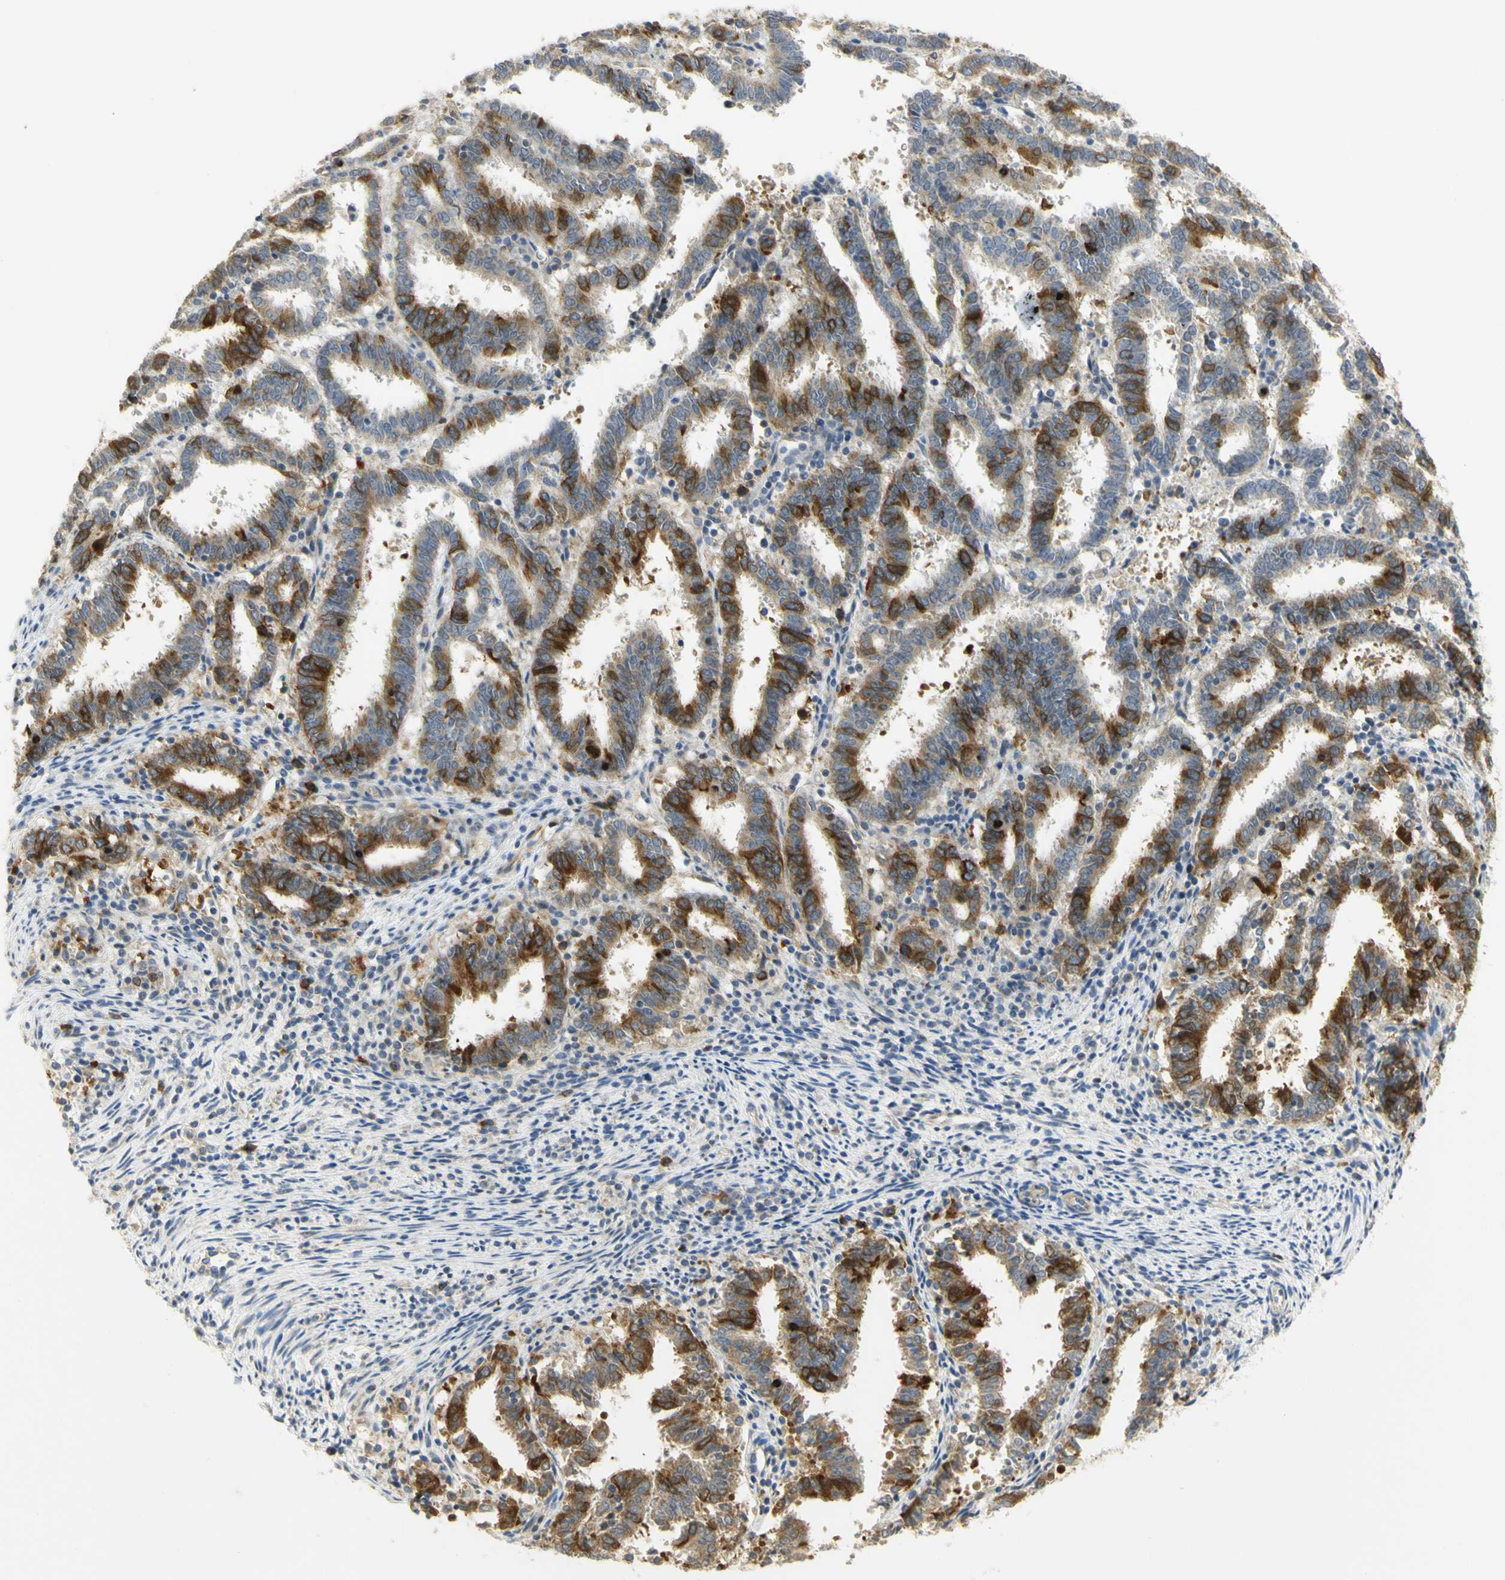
{"staining": {"intensity": "strong", "quantity": ">75%", "location": "cytoplasmic/membranous"}, "tissue": "endometrial cancer", "cell_type": "Tumor cells", "image_type": "cancer", "snomed": [{"axis": "morphology", "description": "Adenocarcinoma, NOS"}, {"axis": "topography", "description": "Uterus"}], "caption": "IHC (DAB (3,3'-diaminobenzidine)) staining of adenocarcinoma (endometrial) exhibits strong cytoplasmic/membranous protein expression in about >75% of tumor cells.", "gene": "KIF11", "patient": {"sex": "female", "age": 83}}